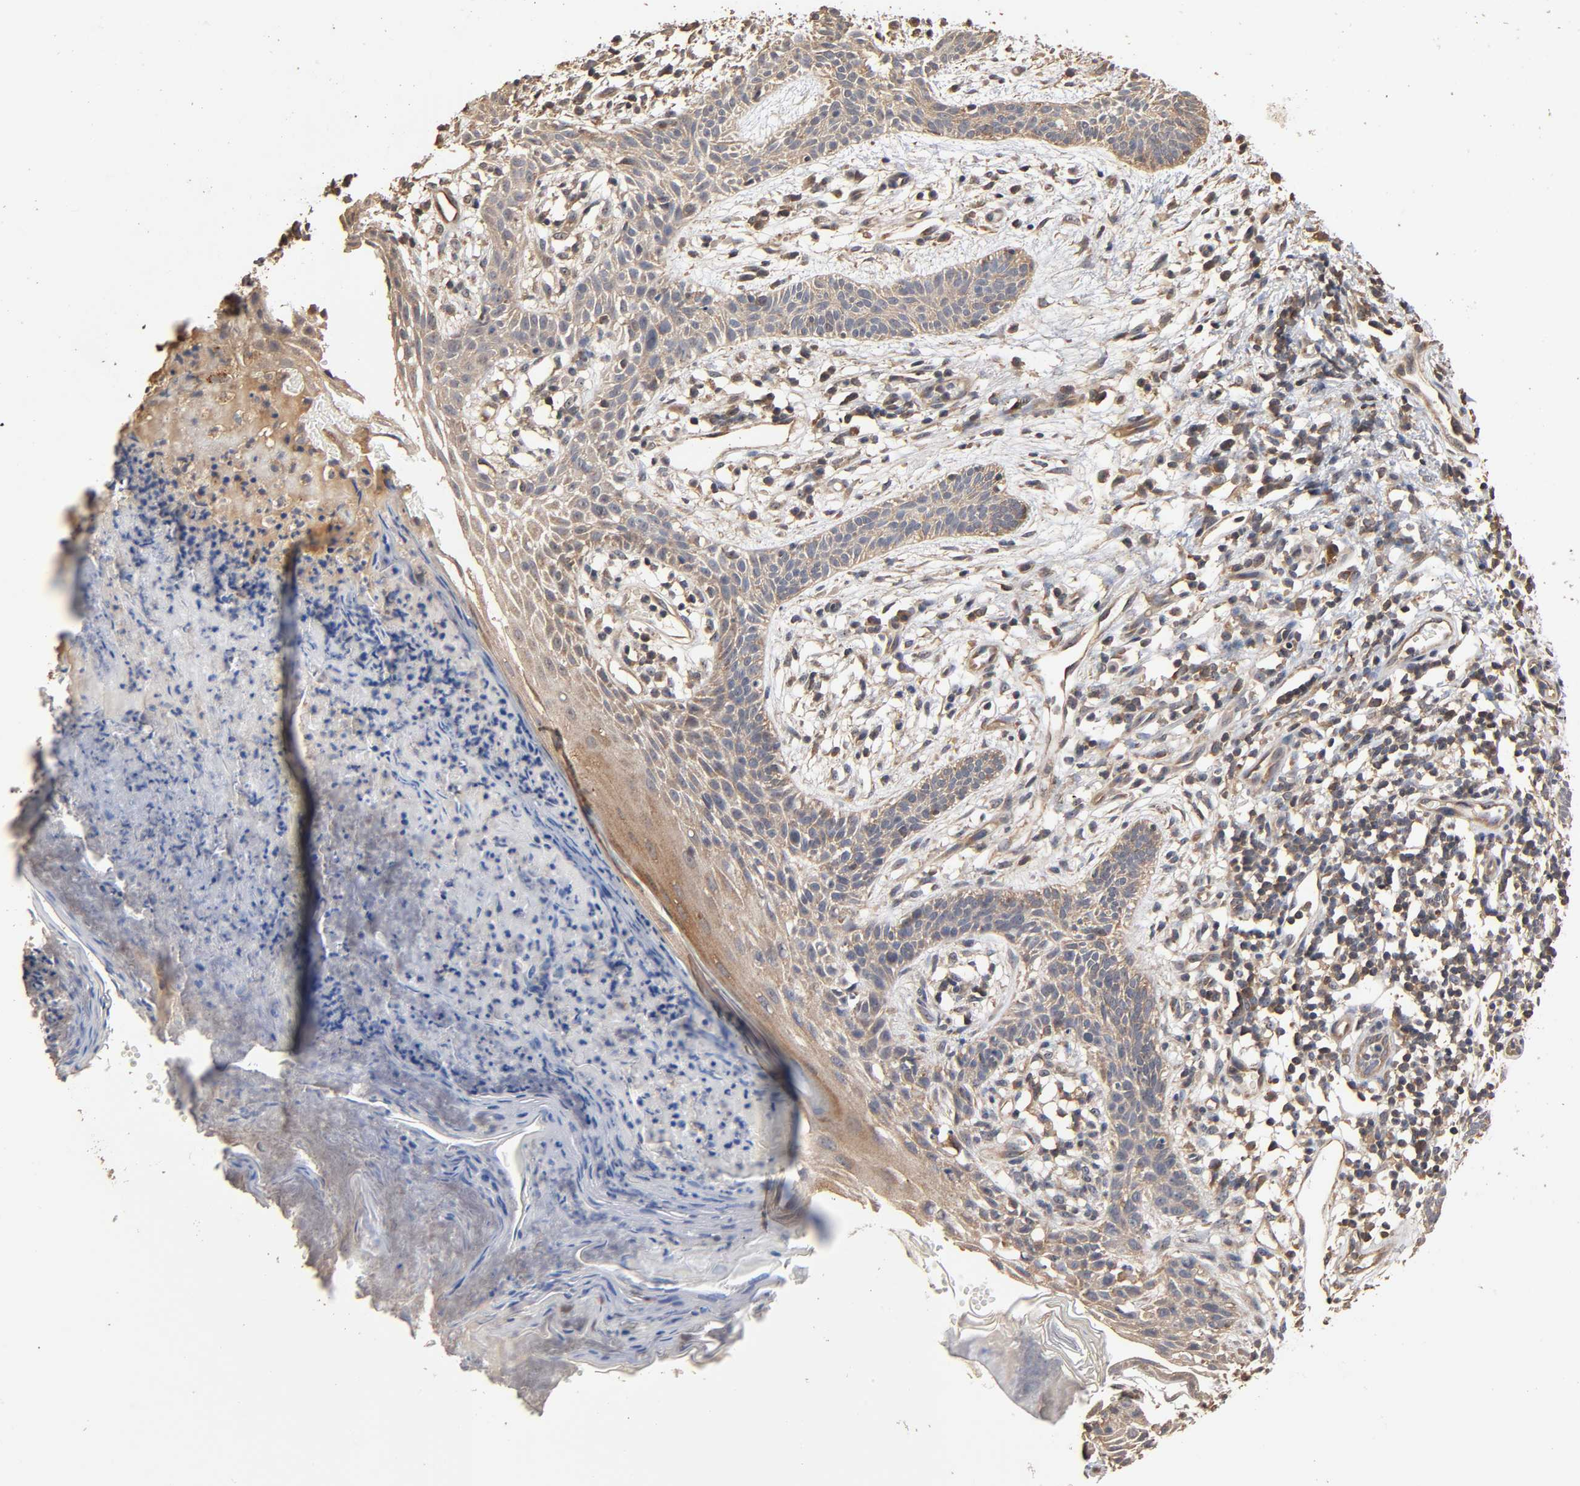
{"staining": {"intensity": "weak", "quantity": ">75%", "location": "cytoplasmic/membranous"}, "tissue": "skin cancer", "cell_type": "Tumor cells", "image_type": "cancer", "snomed": [{"axis": "morphology", "description": "Normal tissue, NOS"}, {"axis": "morphology", "description": "Basal cell carcinoma"}, {"axis": "topography", "description": "Skin"}], "caption": "The immunohistochemical stain labels weak cytoplasmic/membranous expression in tumor cells of skin basal cell carcinoma tissue. The protein is stained brown, and the nuclei are stained in blue (DAB IHC with brightfield microscopy, high magnification).", "gene": "ARHGEF7", "patient": {"sex": "female", "age": 69}}